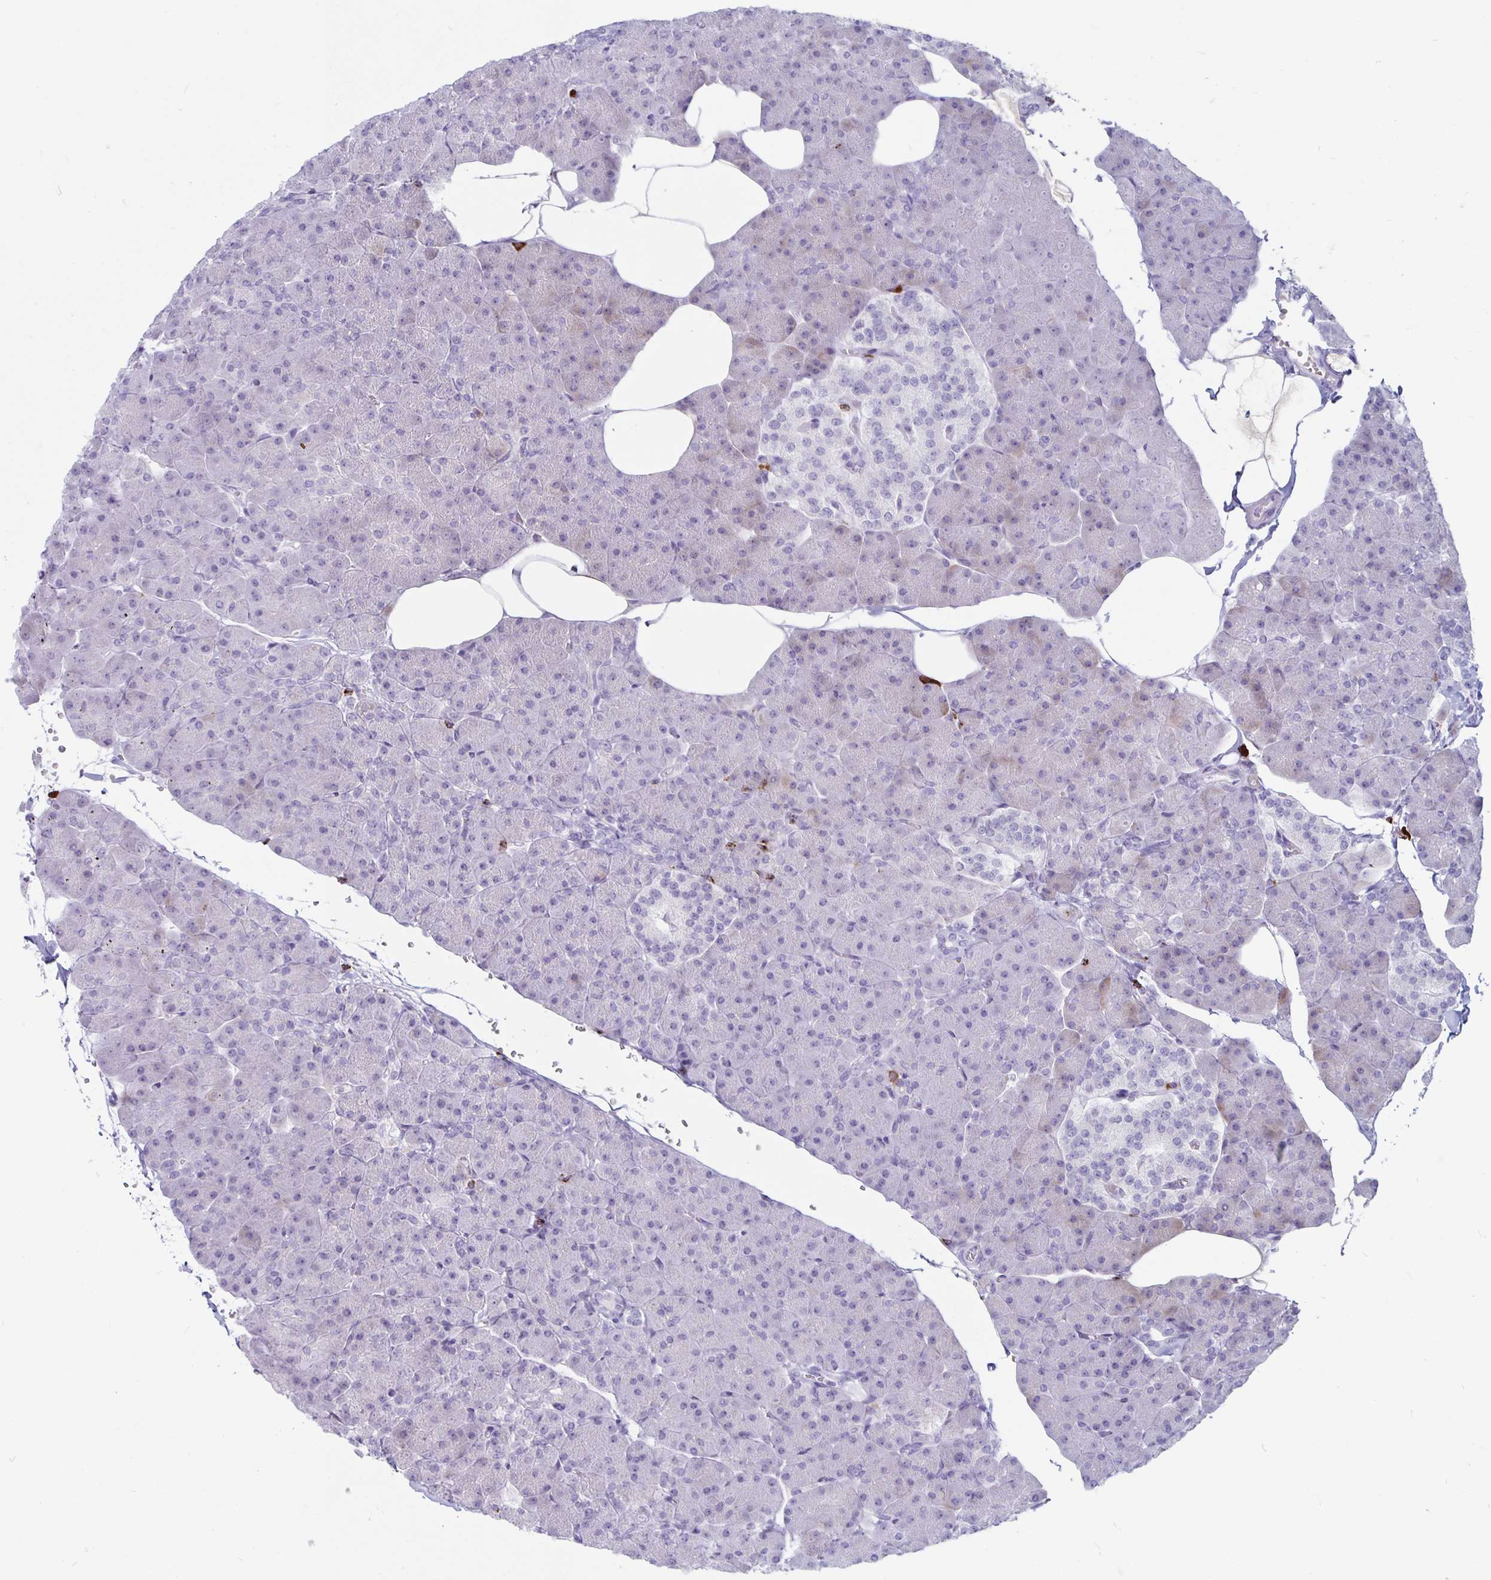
{"staining": {"intensity": "weak", "quantity": "<25%", "location": "cytoplasmic/membranous"}, "tissue": "pancreas", "cell_type": "Exocrine glandular cells", "image_type": "normal", "snomed": [{"axis": "morphology", "description": "Normal tissue, NOS"}, {"axis": "topography", "description": "Pancreas"}], "caption": "Immunohistochemistry histopathology image of benign pancreas: pancreas stained with DAB demonstrates no significant protein staining in exocrine glandular cells.", "gene": "GZMK", "patient": {"sex": "male", "age": 35}}